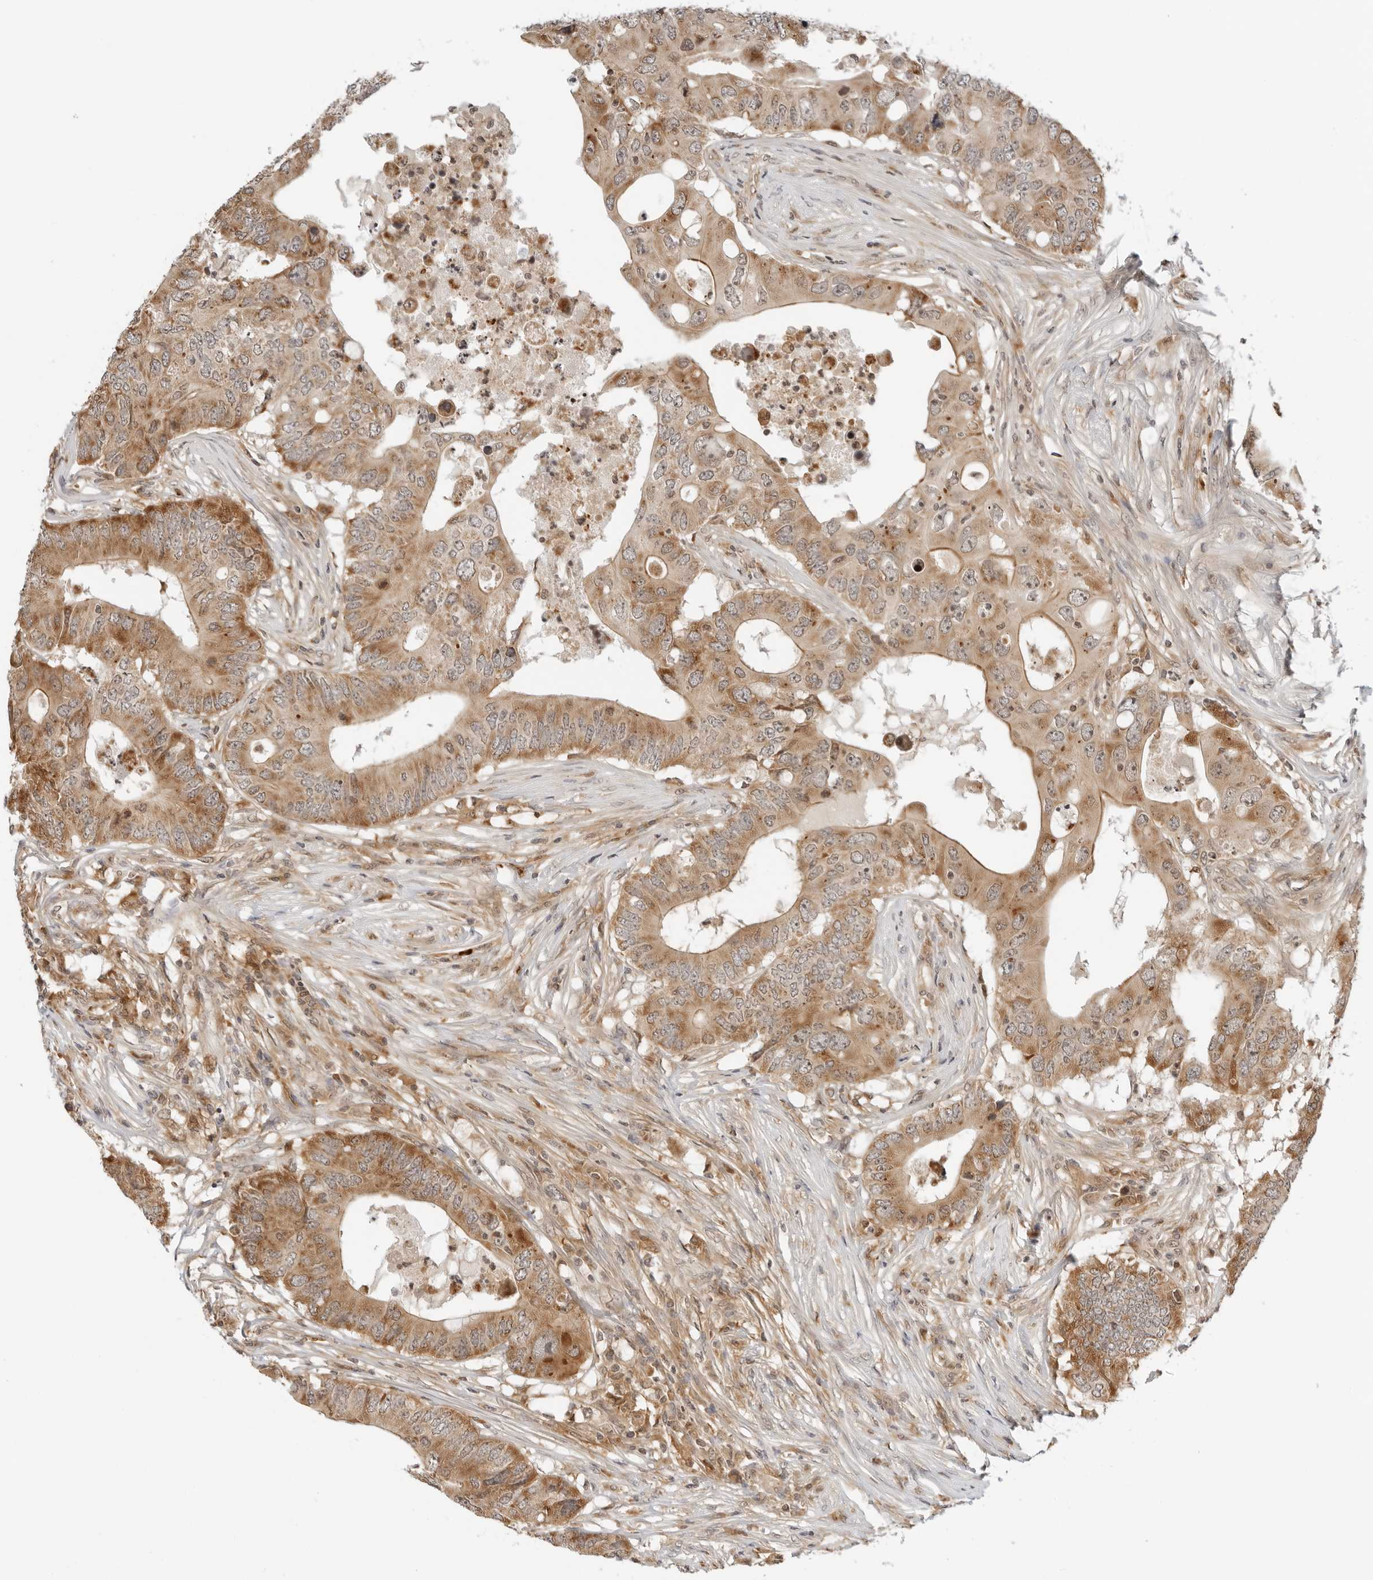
{"staining": {"intensity": "moderate", "quantity": ">75%", "location": "cytoplasmic/membranous"}, "tissue": "colorectal cancer", "cell_type": "Tumor cells", "image_type": "cancer", "snomed": [{"axis": "morphology", "description": "Adenocarcinoma, NOS"}, {"axis": "topography", "description": "Colon"}], "caption": "A brown stain highlights moderate cytoplasmic/membranous staining of a protein in human adenocarcinoma (colorectal) tumor cells.", "gene": "RC3H1", "patient": {"sex": "male", "age": 71}}